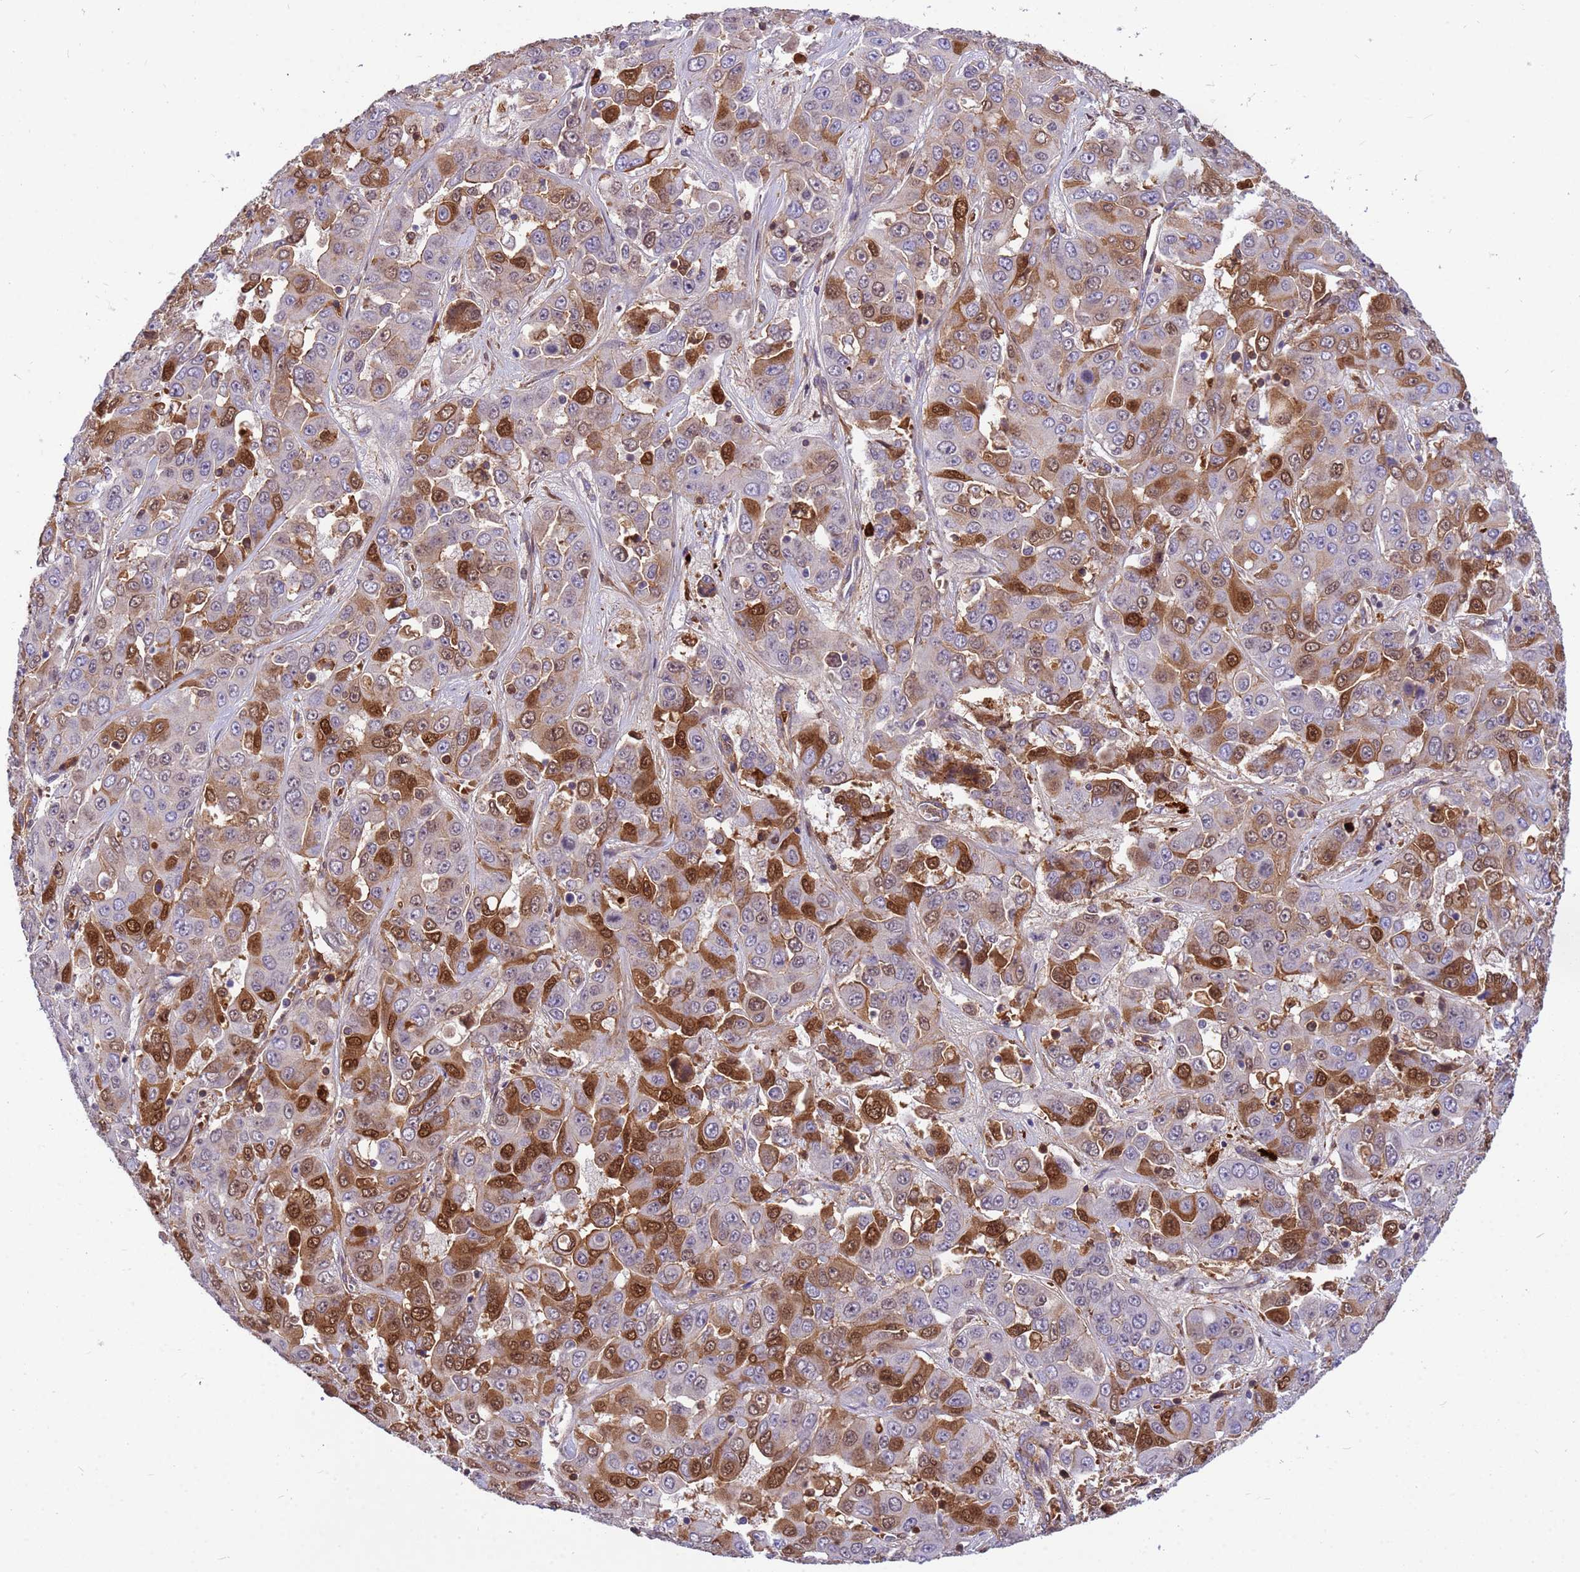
{"staining": {"intensity": "strong", "quantity": "25%-75%", "location": "cytoplasmic/membranous,nuclear"}, "tissue": "liver cancer", "cell_type": "Tumor cells", "image_type": "cancer", "snomed": [{"axis": "morphology", "description": "Cholangiocarcinoma"}, {"axis": "topography", "description": "Liver"}], "caption": "This image reveals IHC staining of human liver cholangiocarcinoma, with high strong cytoplasmic/membranous and nuclear positivity in about 25%-75% of tumor cells.", "gene": "ORM1", "patient": {"sex": "female", "age": 52}}